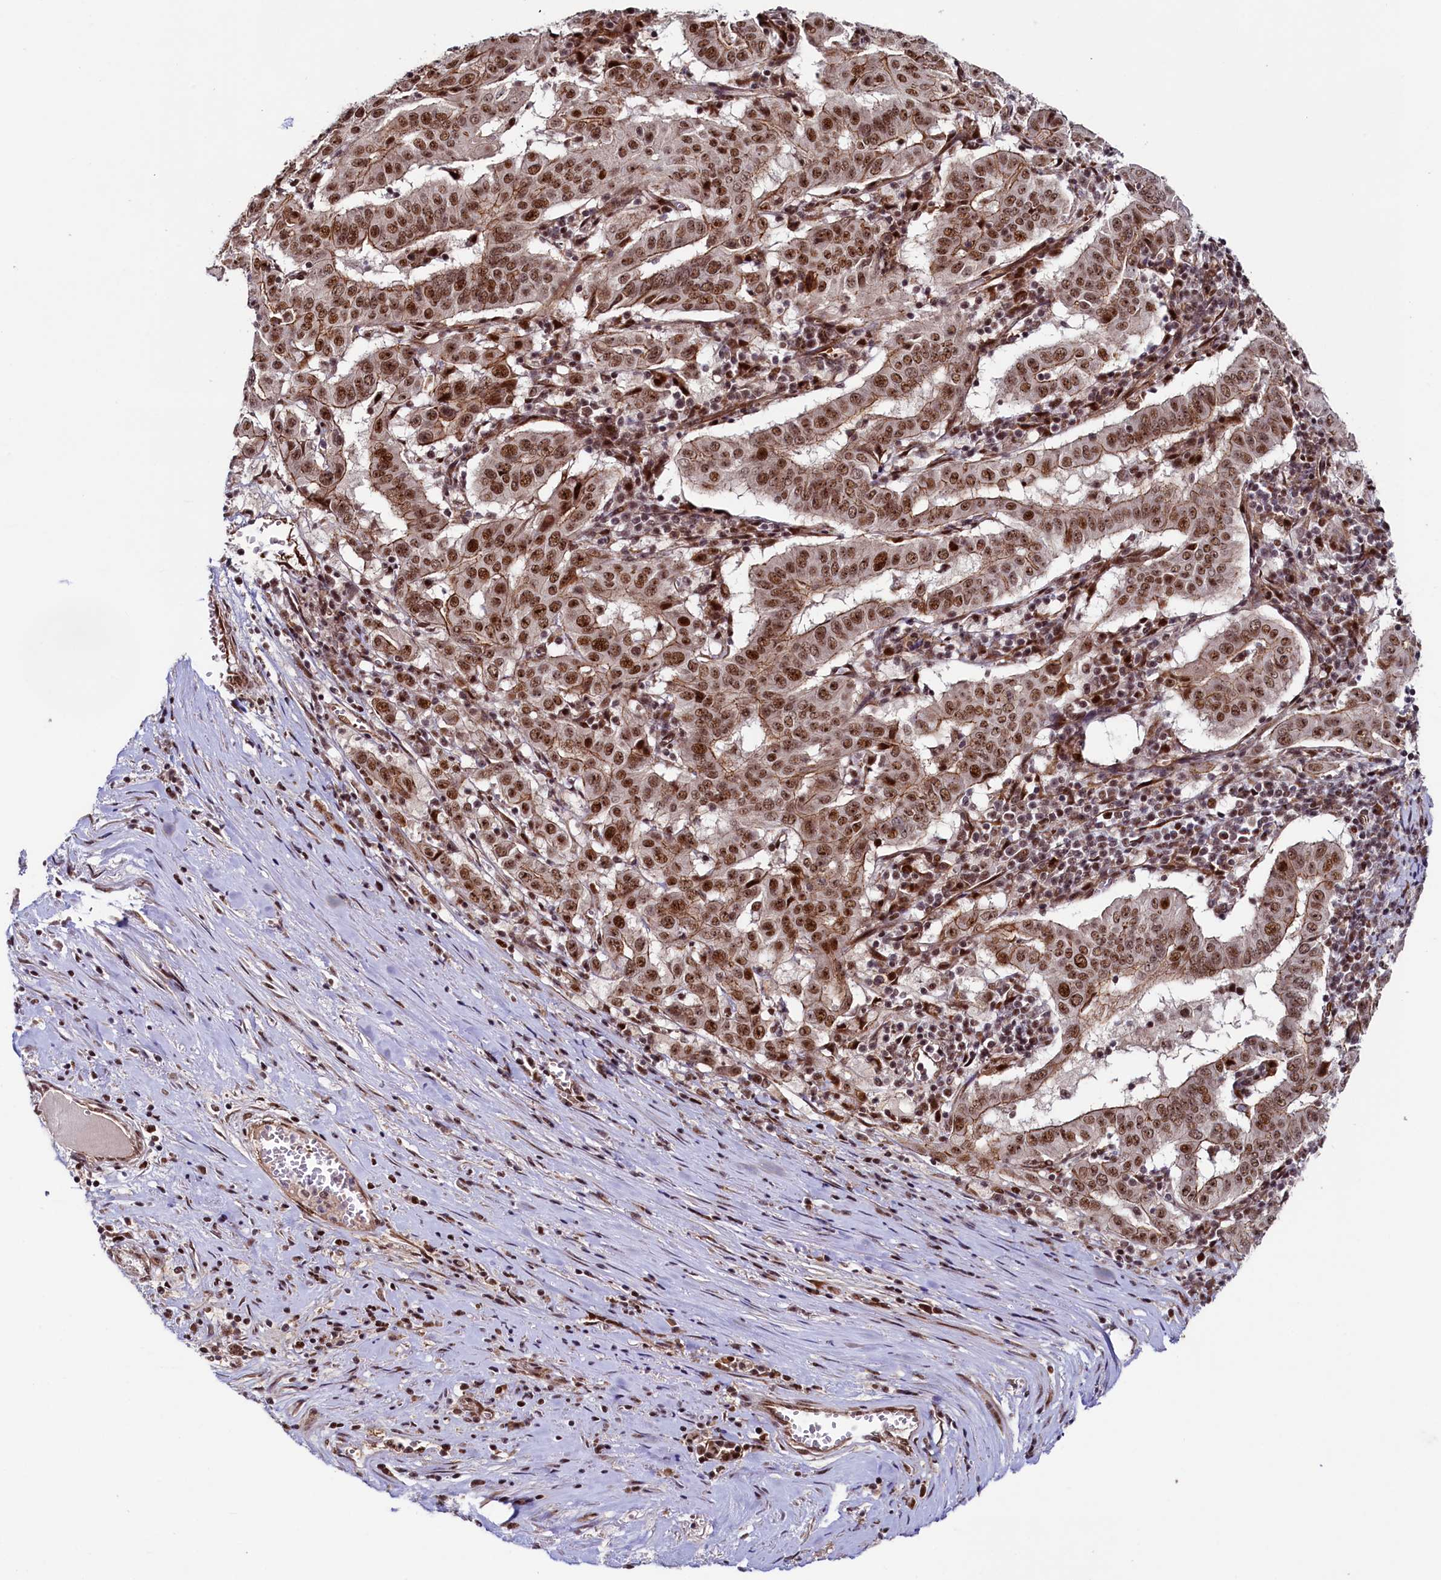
{"staining": {"intensity": "moderate", "quantity": ">75%", "location": "cytoplasmic/membranous,nuclear"}, "tissue": "pancreatic cancer", "cell_type": "Tumor cells", "image_type": "cancer", "snomed": [{"axis": "morphology", "description": "Adenocarcinoma, NOS"}, {"axis": "topography", "description": "Pancreas"}], "caption": "The immunohistochemical stain labels moderate cytoplasmic/membranous and nuclear staining in tumor cells of pancreatic cancer tissue.", "gene": "LEO1", "patient": {"sex": "male", "age": 63}}